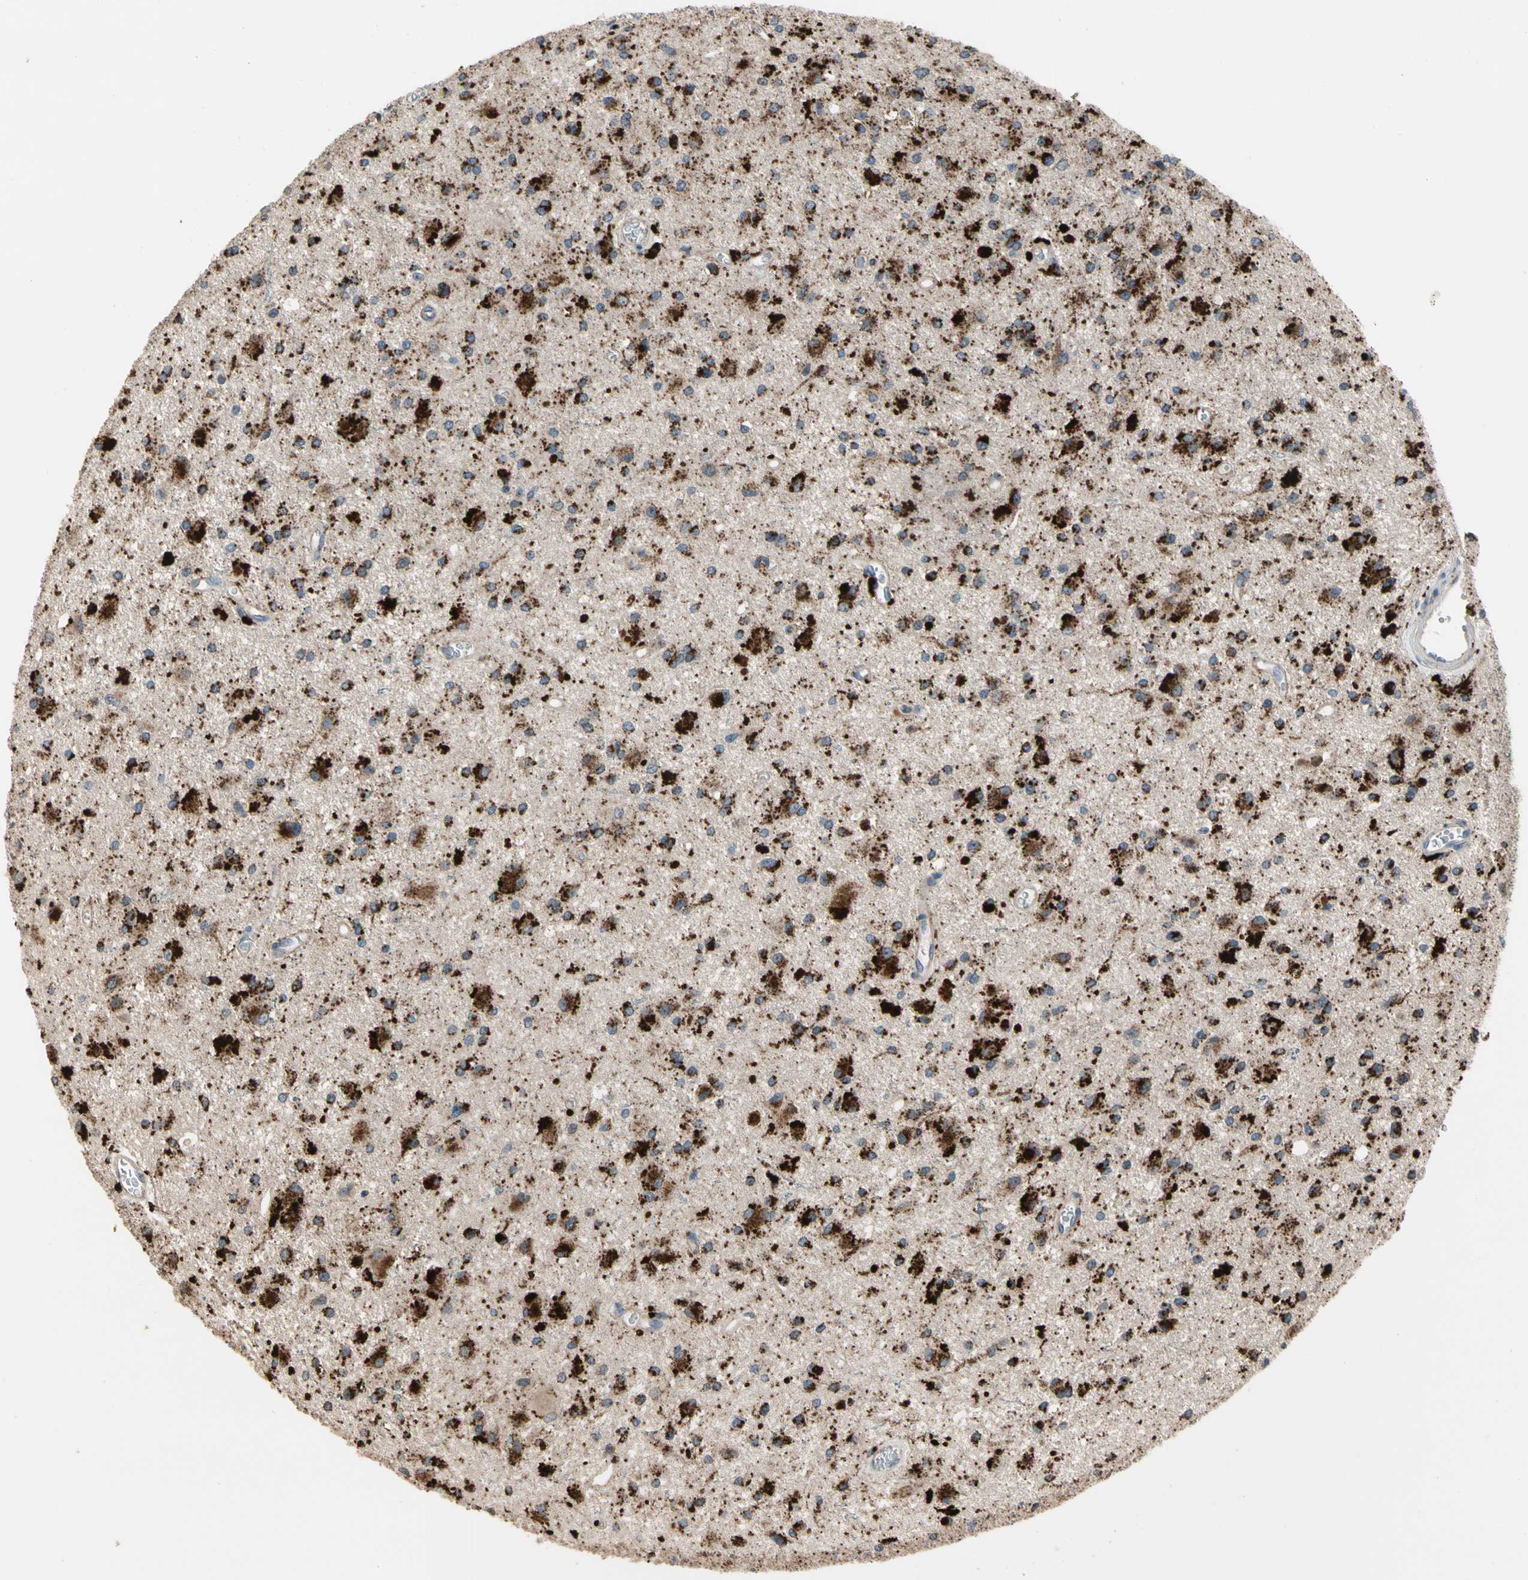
{"staining": {"intensity": "strong", "quantity": ">75%", "location": "cytoplasmic/membranous"}, "tissue": "glioma", "cell_type": "Tumor cells", "image_type": "cancer", "snomed": [{"axis": "morphology", "description": "Glioma, malignant, Low grade"}, {"axis": "topography", "description": "Brain"}], "caption": "Immunohistochemistry staining of glioma, which shows high levels of strong cytoplasmic/membranous expression in about >75% of tumor cells indicating strong cytoplasmic/membranous protein expression. The staining was performed using DAB (3,3'-diaminobenzidine) (brown) for protein detection and nuclei were counterstained in hematoxylin (blue).", "gene": "GM2A", "patient": {"sex": "male", "age": 58}}